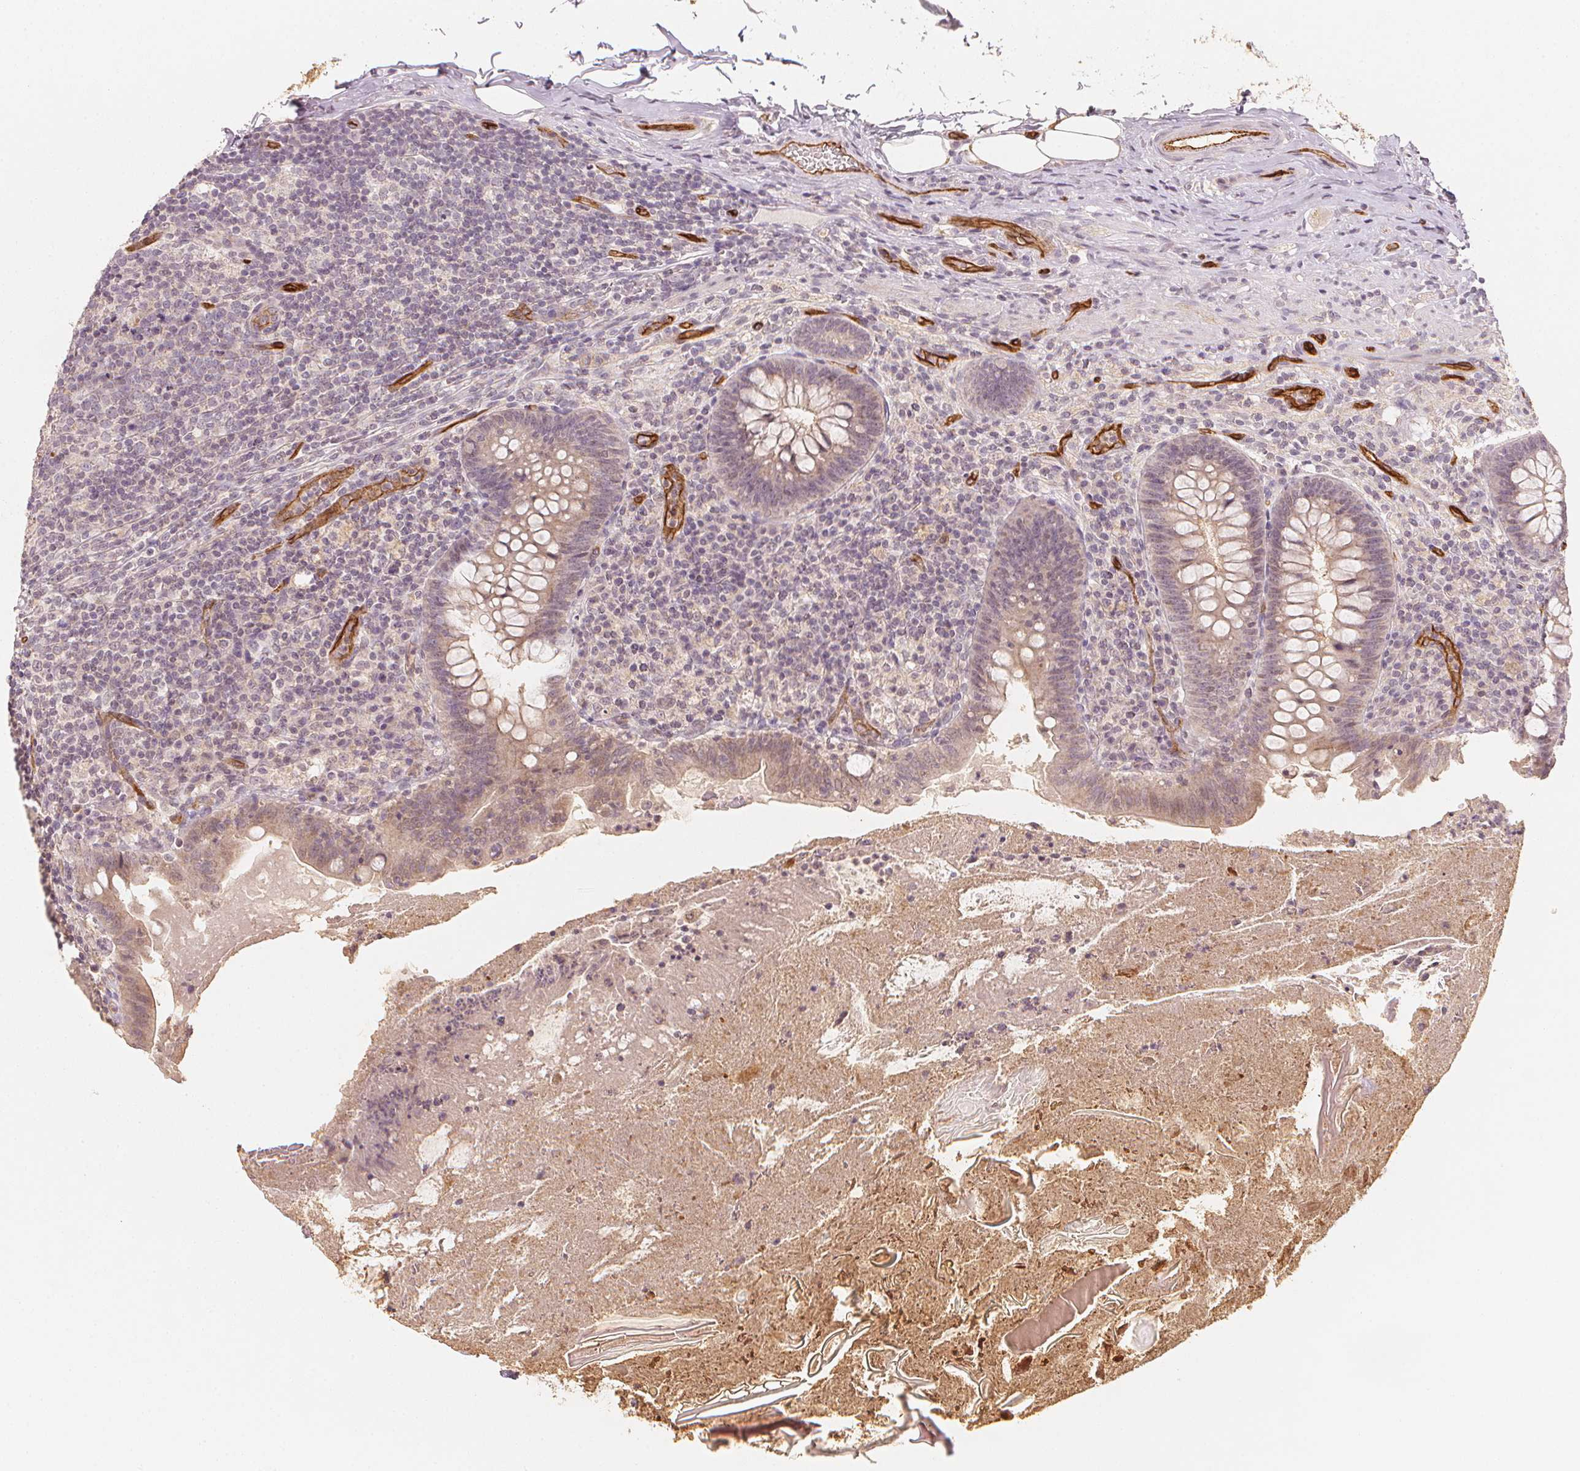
{"staining": {"intensity": "weak", "quantity": "<25%", "location": "cytoplasmic/membranous"}, "tissue": "appendix", "cell_type": "Glandular cells", "image_type": "normal", "snomed": [{"axis": "morphology", "description": "Normal tissue, NOS"}, {"axis": "topography", "description": "Appendix"}], "caption": "DAB immunohistochemical staining of normal appendix displays no significant expression in glandular cells.", "gene": "CIB1", "patient": {"sex": "male", "age": 47}}